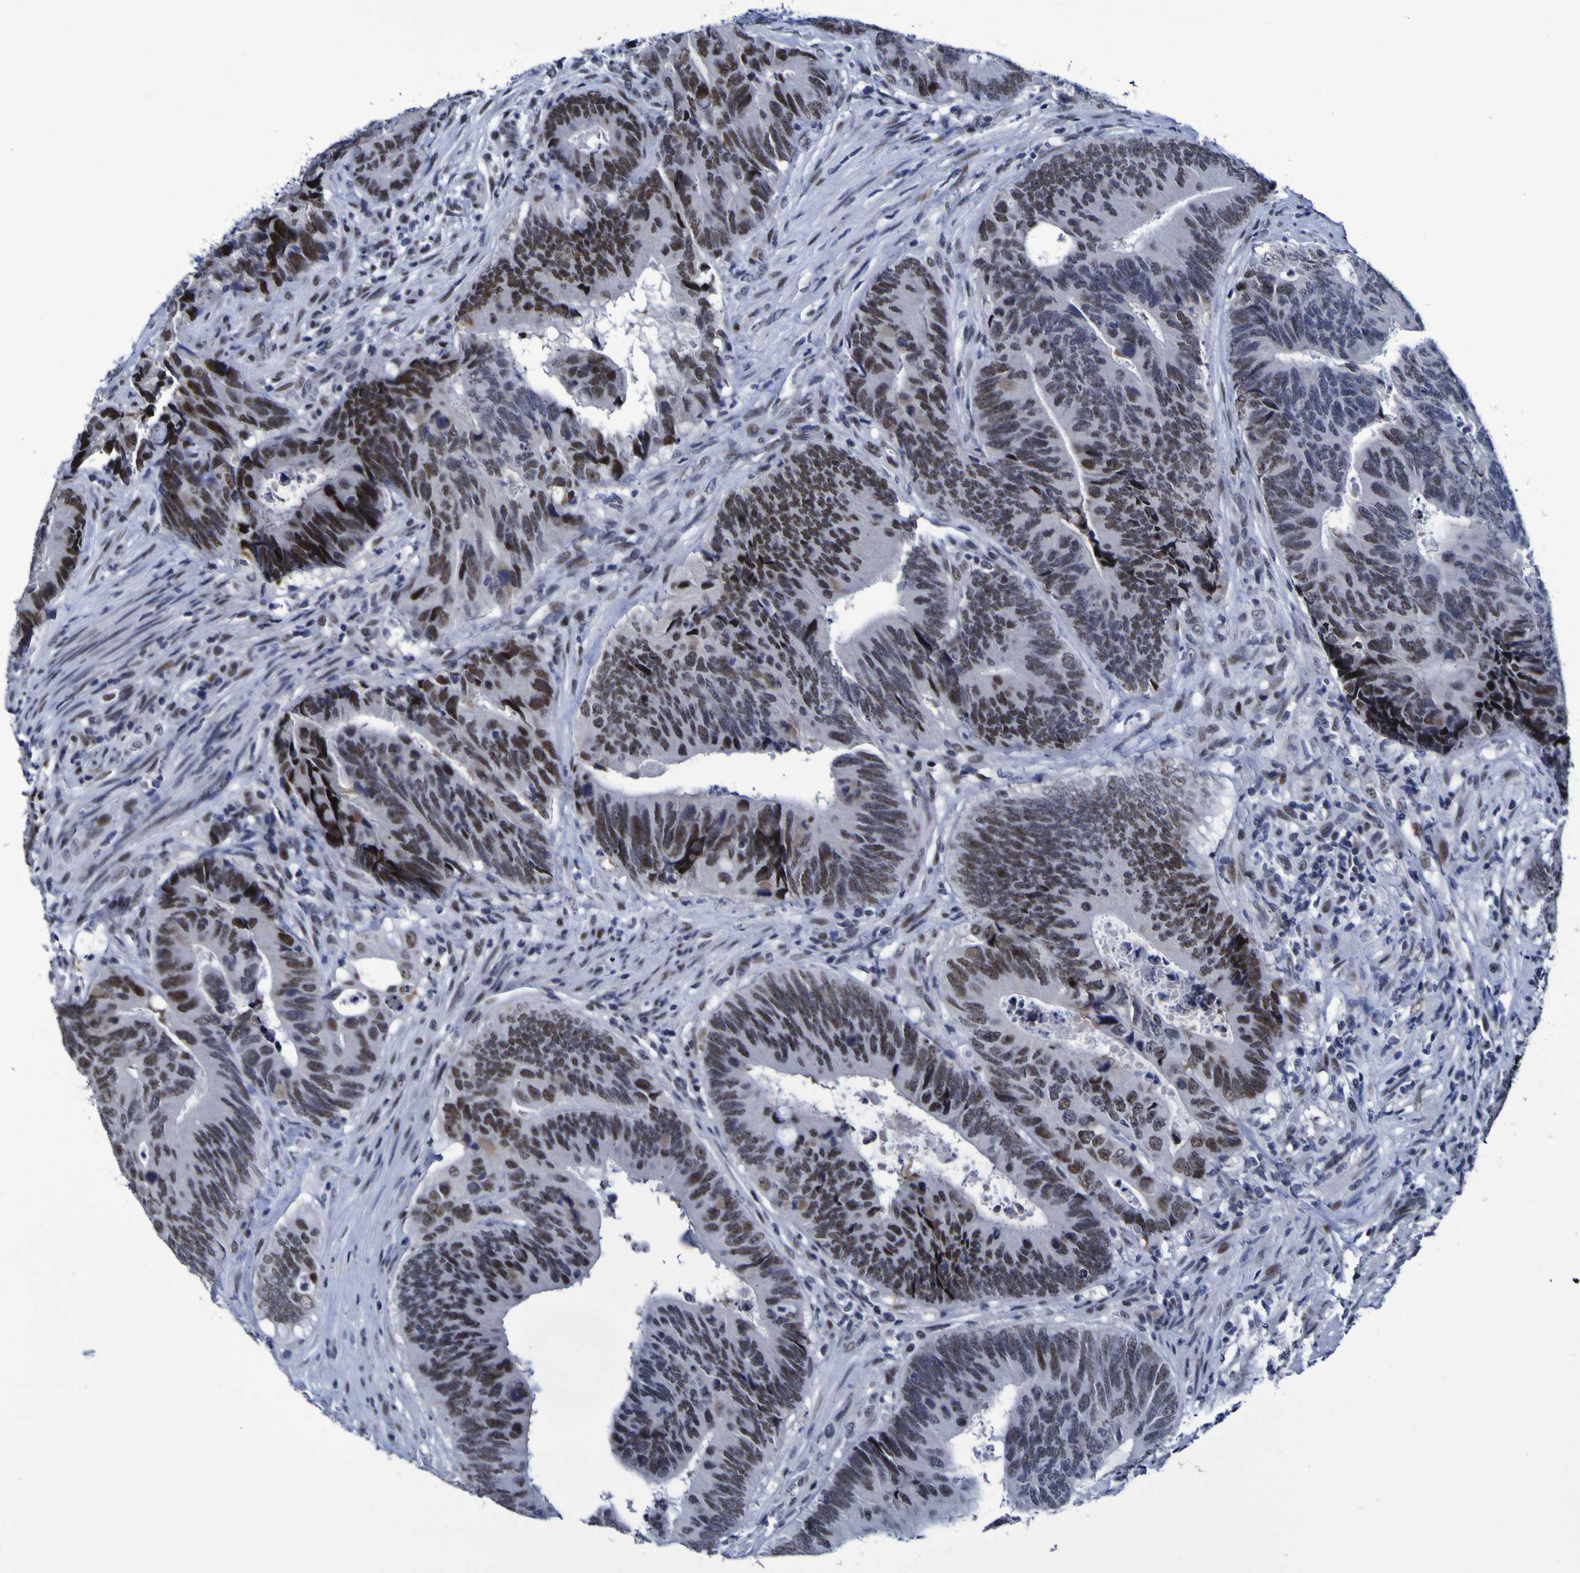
{"staining": {"intensity": "strong", "quantity": "25%-75%", "location": "nuclear"}, "tissue": "colorectal cancer", "cell_type": "Tumor cells", "image_type": "cancer", "snomed": [{"axis": "morphology", "description": "Normal tissue, NOS"}, {"axis": "morphology", "description": "Adenocarcinoma, NOS"}, {"axis": "topography", "description": "Colon"}], "caption": "IHC of human colorectal cancer shows high levels of strong nuclear staining in approximately 25%-75% of tumor cells. (brown staining indicates protein expression, while blue staining denotes nuclei).", "gene": "MBD3", "patient": {"sex": "male", "age": 56}}